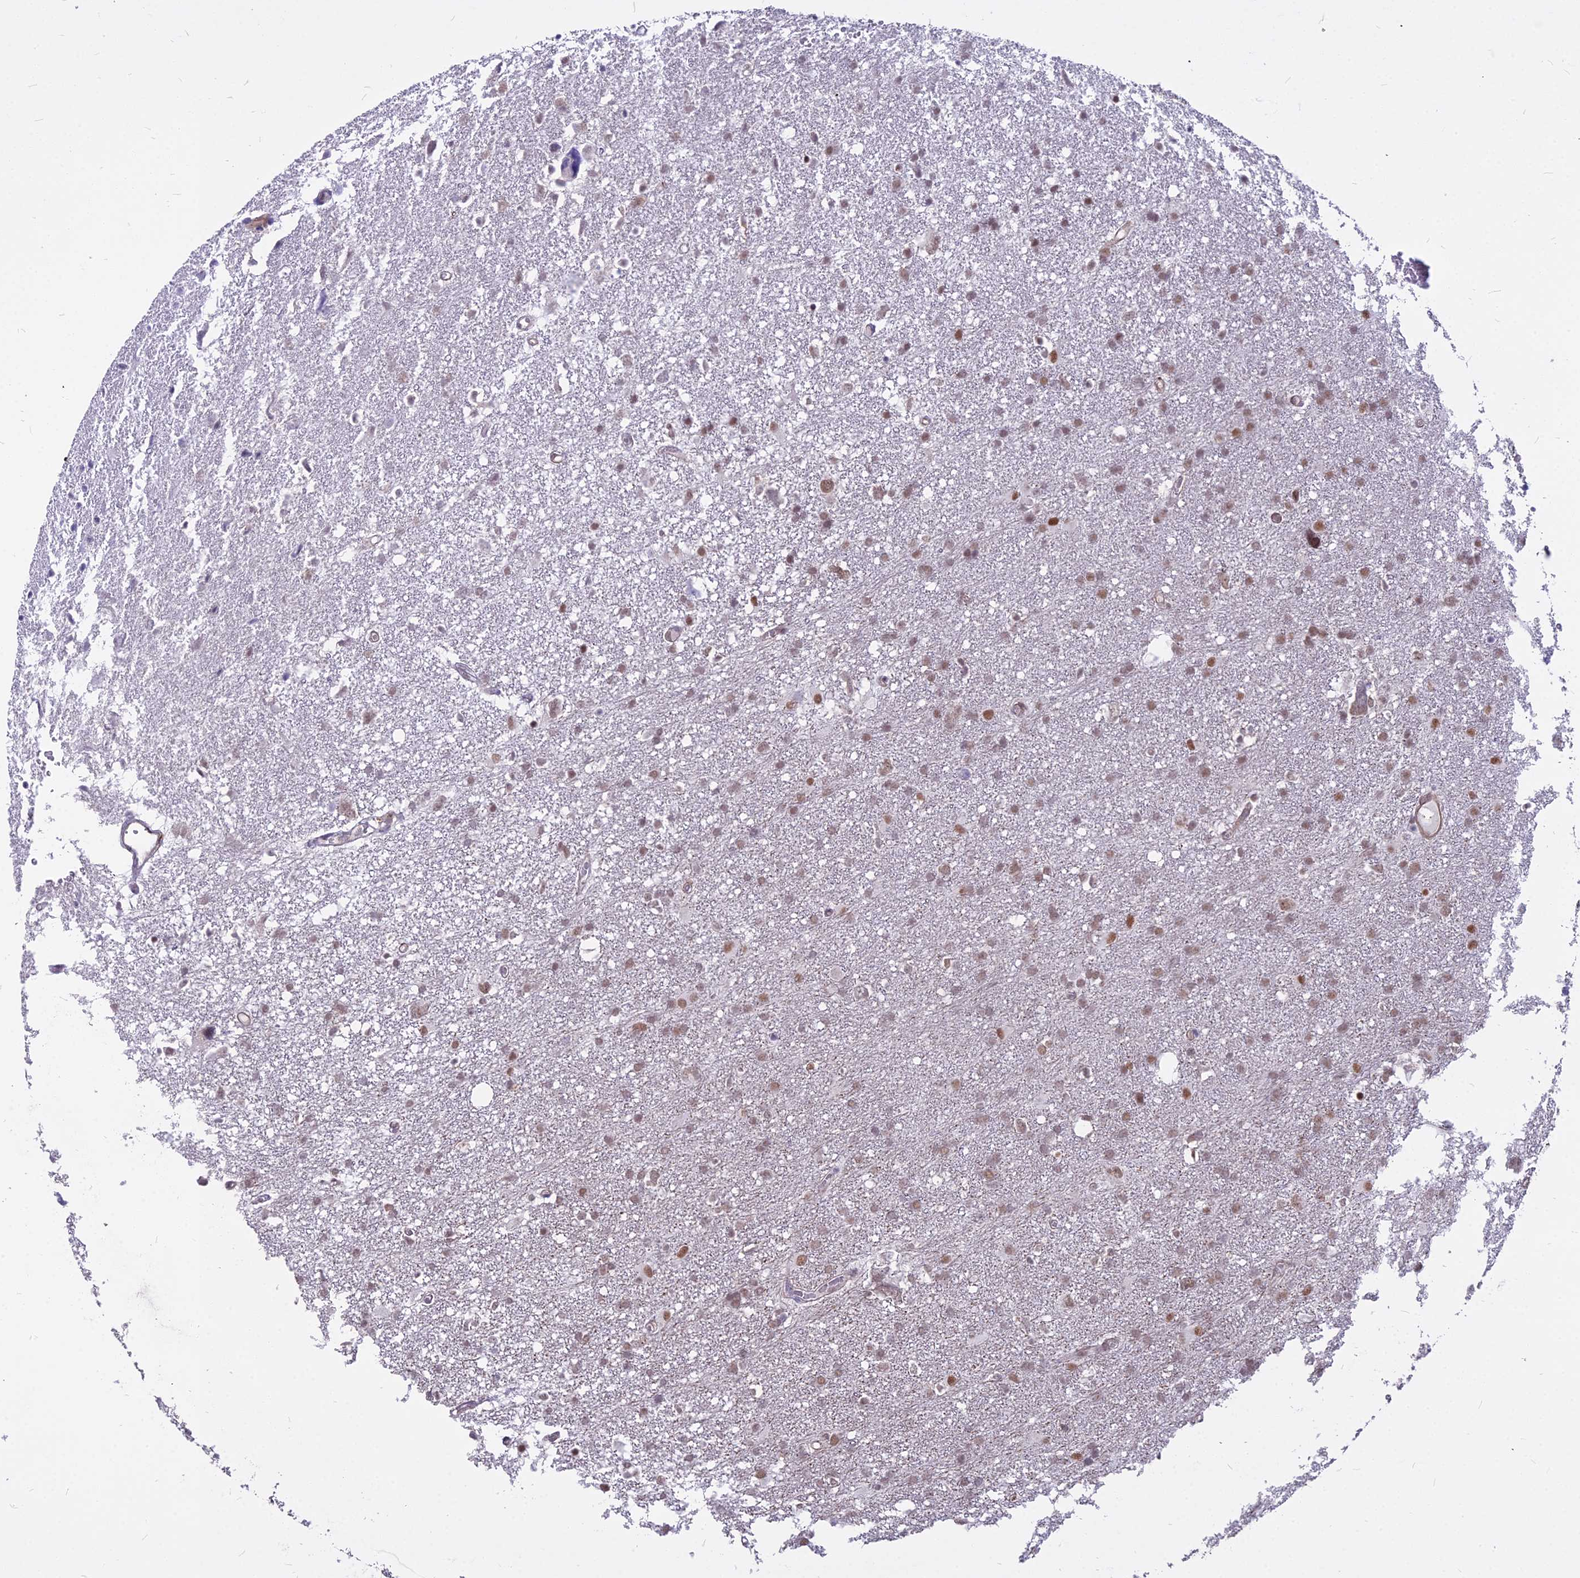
{"staining": {"intensity": "weak", "quantity": ">75%", "location": "nuclear"}, "tissue": "glioma", "cell_type": "Tumor cells", "image_type": "cancer", "snomed": [{"axis": "morphology", "description": "Glioma, malignant, High grade"}, {"axis": "topography", "description": "Brain"}], "caption": "Weak nuclear staining for a protein is identified in approximately >75% of tumor cells of glioma using IHC.", "gene": "ALG10", "patient": {"sex": "male", "age": 61}}